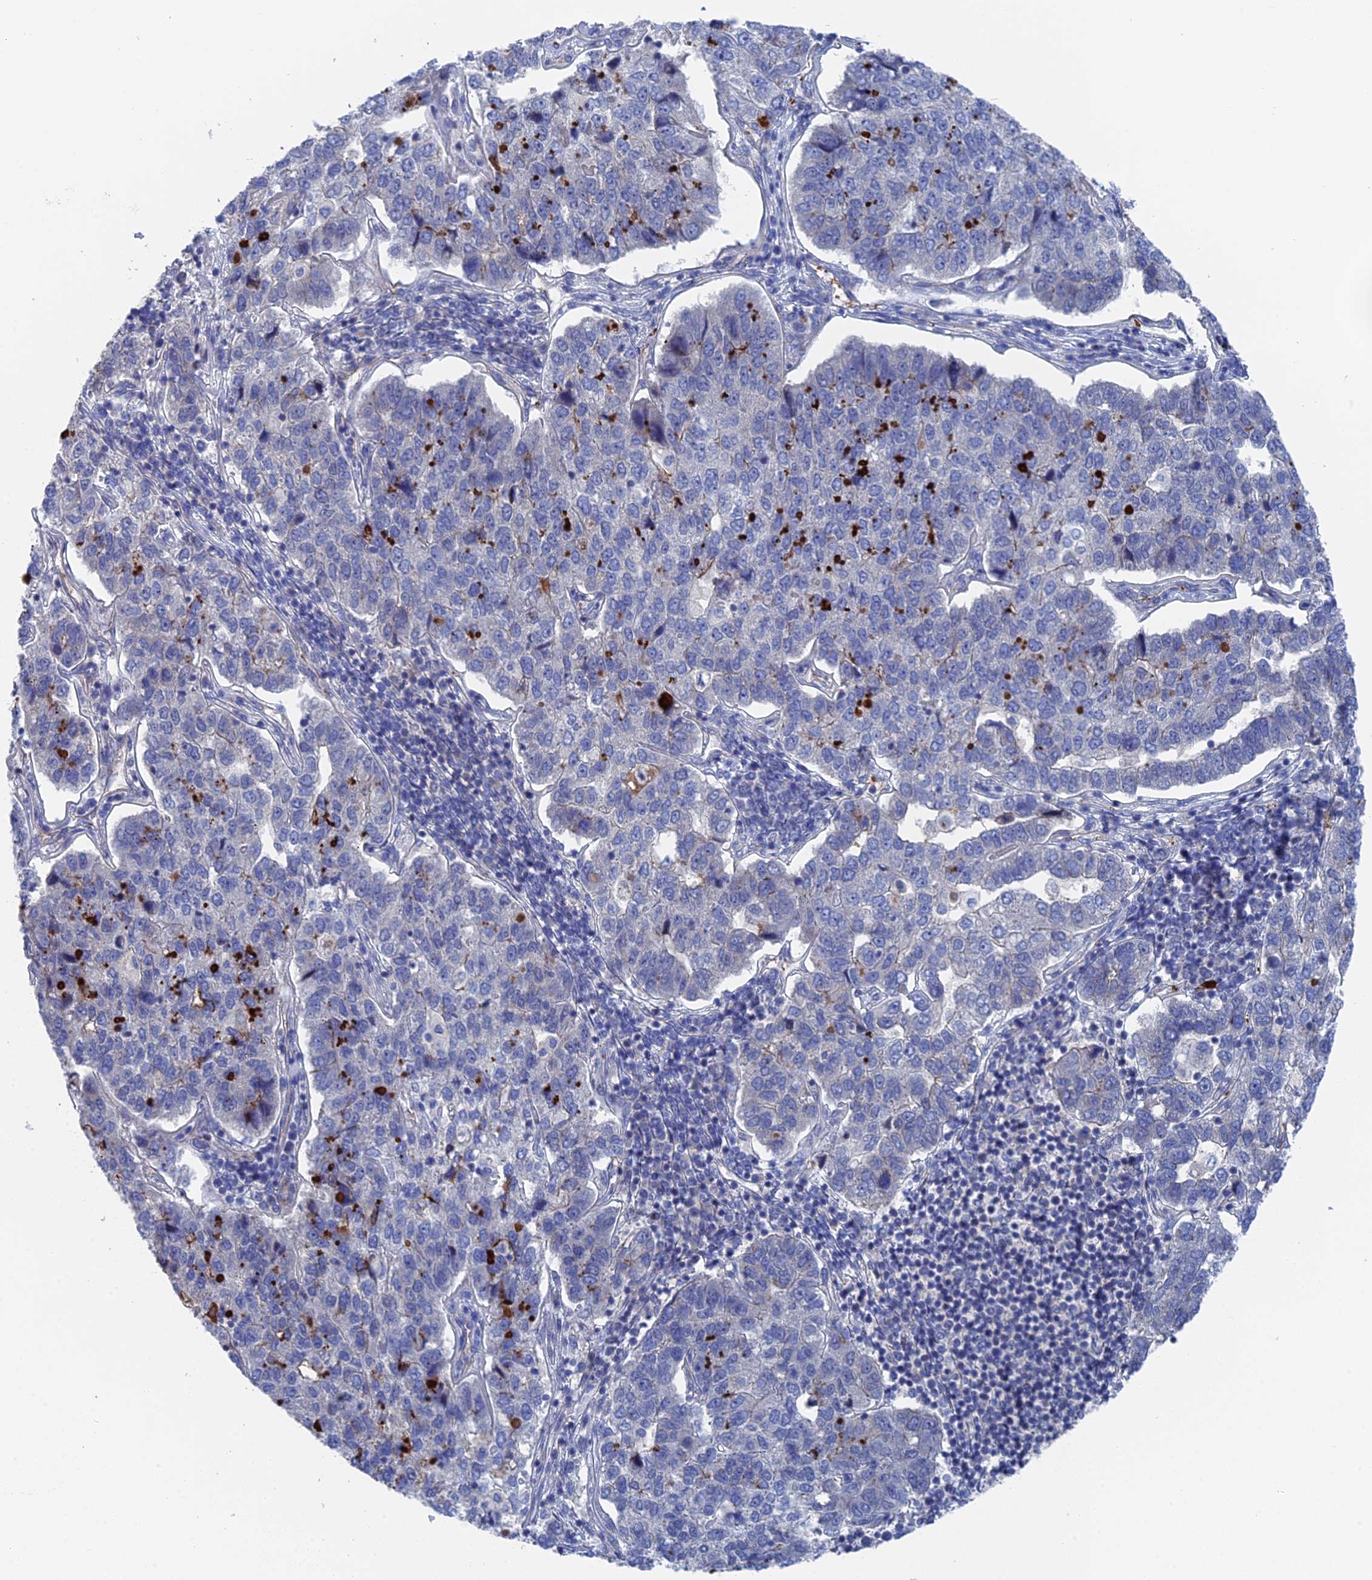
{"staining": {"intensity": "negative", "quantity": "none", "location": "none"}, "tissue": "pancreatic cancer", "cell_type": "Tumor cells", "image_type": "cancer", "snomed": [{"axis": "morphology", "description": "Adenocarcinoma, NOS"}, {"axis": "topography", "description": "Pancreas"}], "caption": "DAB (3,3'-diaminobenzidine) immunohistochemical staining of pancreatic cancer displays no significant positivity in tumor cells.", "gene": "MTHFSD", "patient": {"sex": "female", "age": 61}}